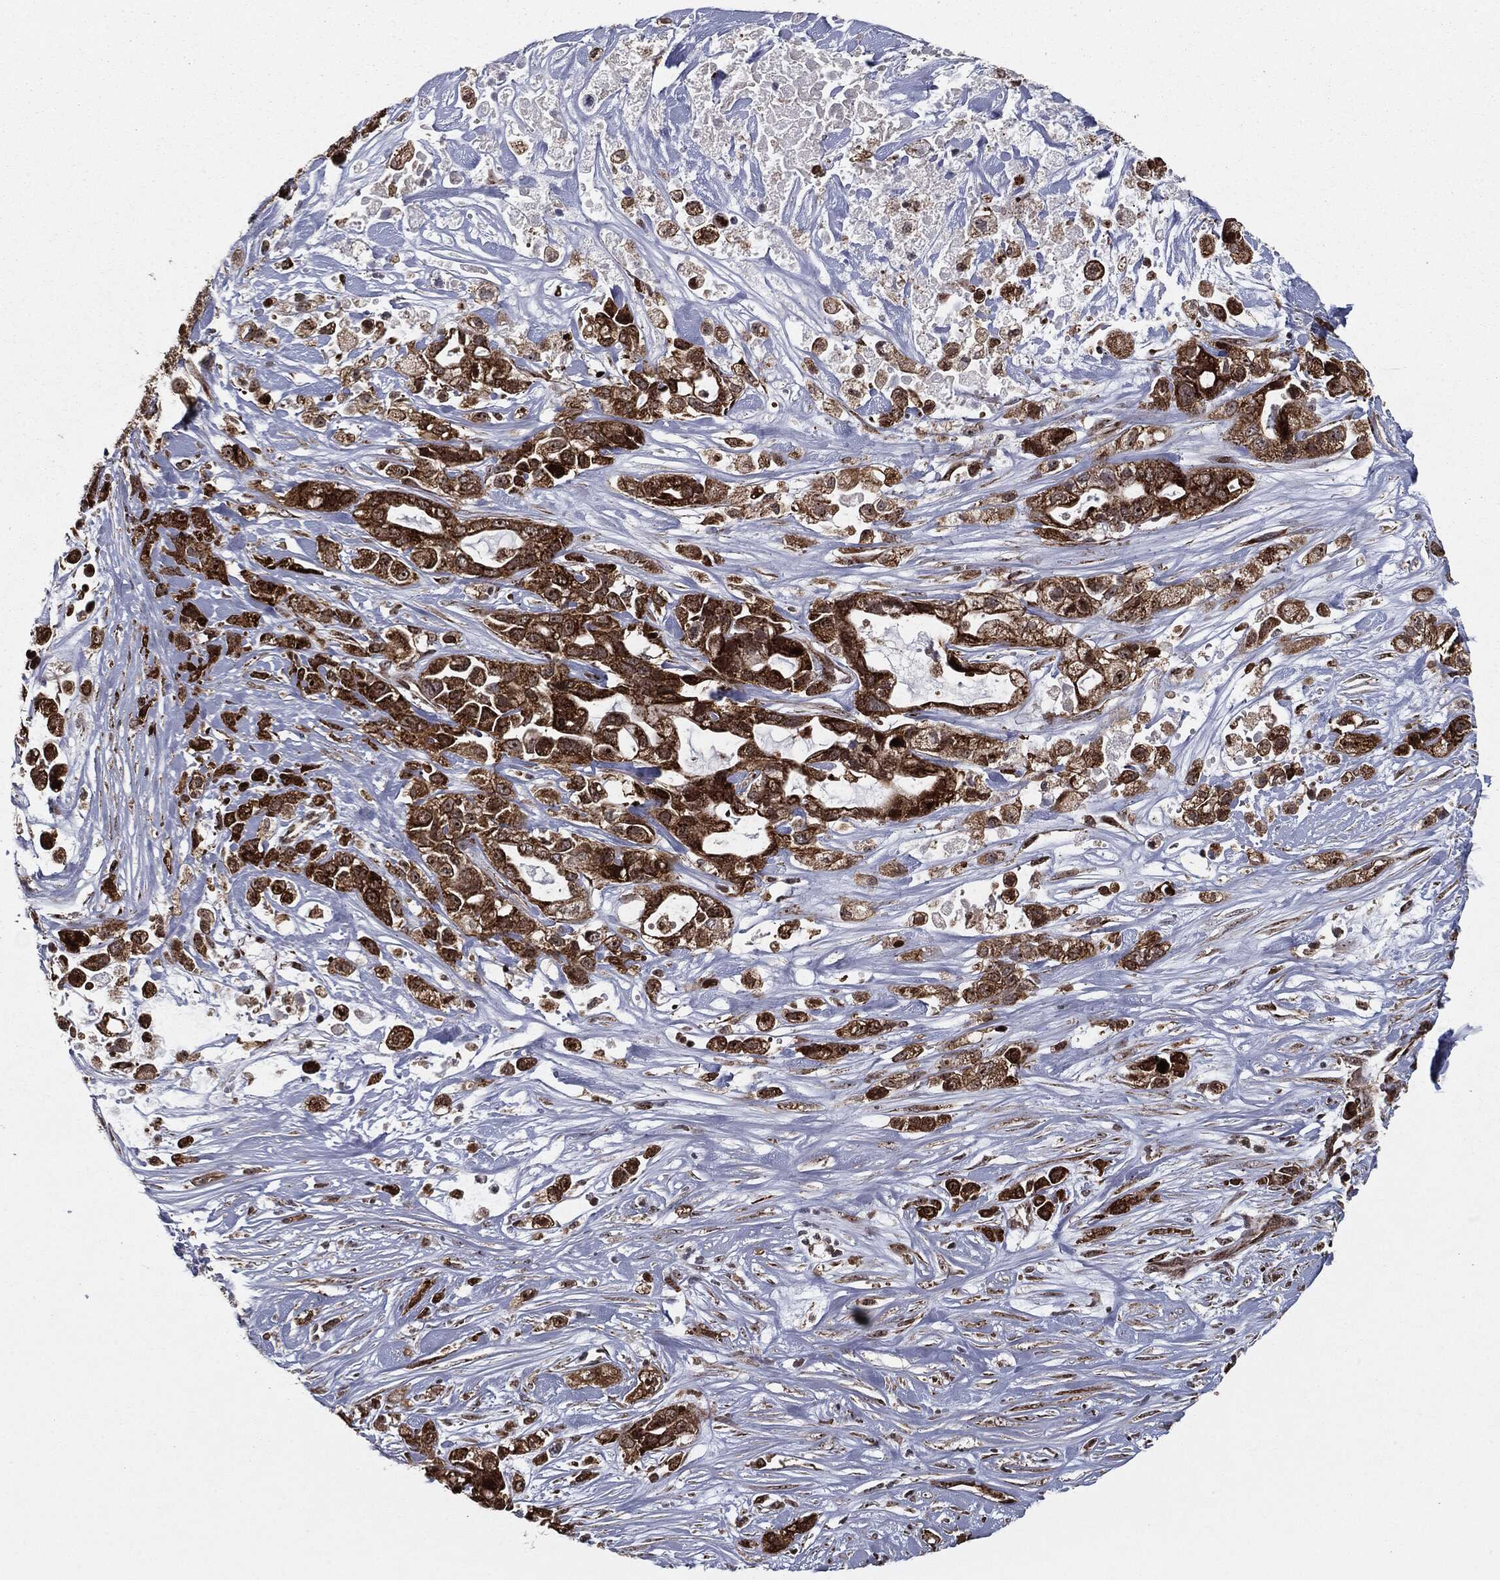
{"staining": {"intensity": "strong", "quantity": "25%-75%", "location": "cytoplasmic/membranous"}, "tissue": "pancreatic cancer", "cell_type": "Tumor cells", "image_type": "cancer", "snomed": [{"axis": "morphology", "description": "Adenocarcinoma, NOS"}, {"axis": "topography", "description": "Pancreas"}], "caption": "The histopathology image shows immunohistochemical staining of pancreatic cancer (adenocarcinoma). There is strong cytoplasmic/membranous staining is present in approximately 25%-75% of tumor cells.", "gene": "CHCHD2", "patient": {"sex": "male", "age": 44}}